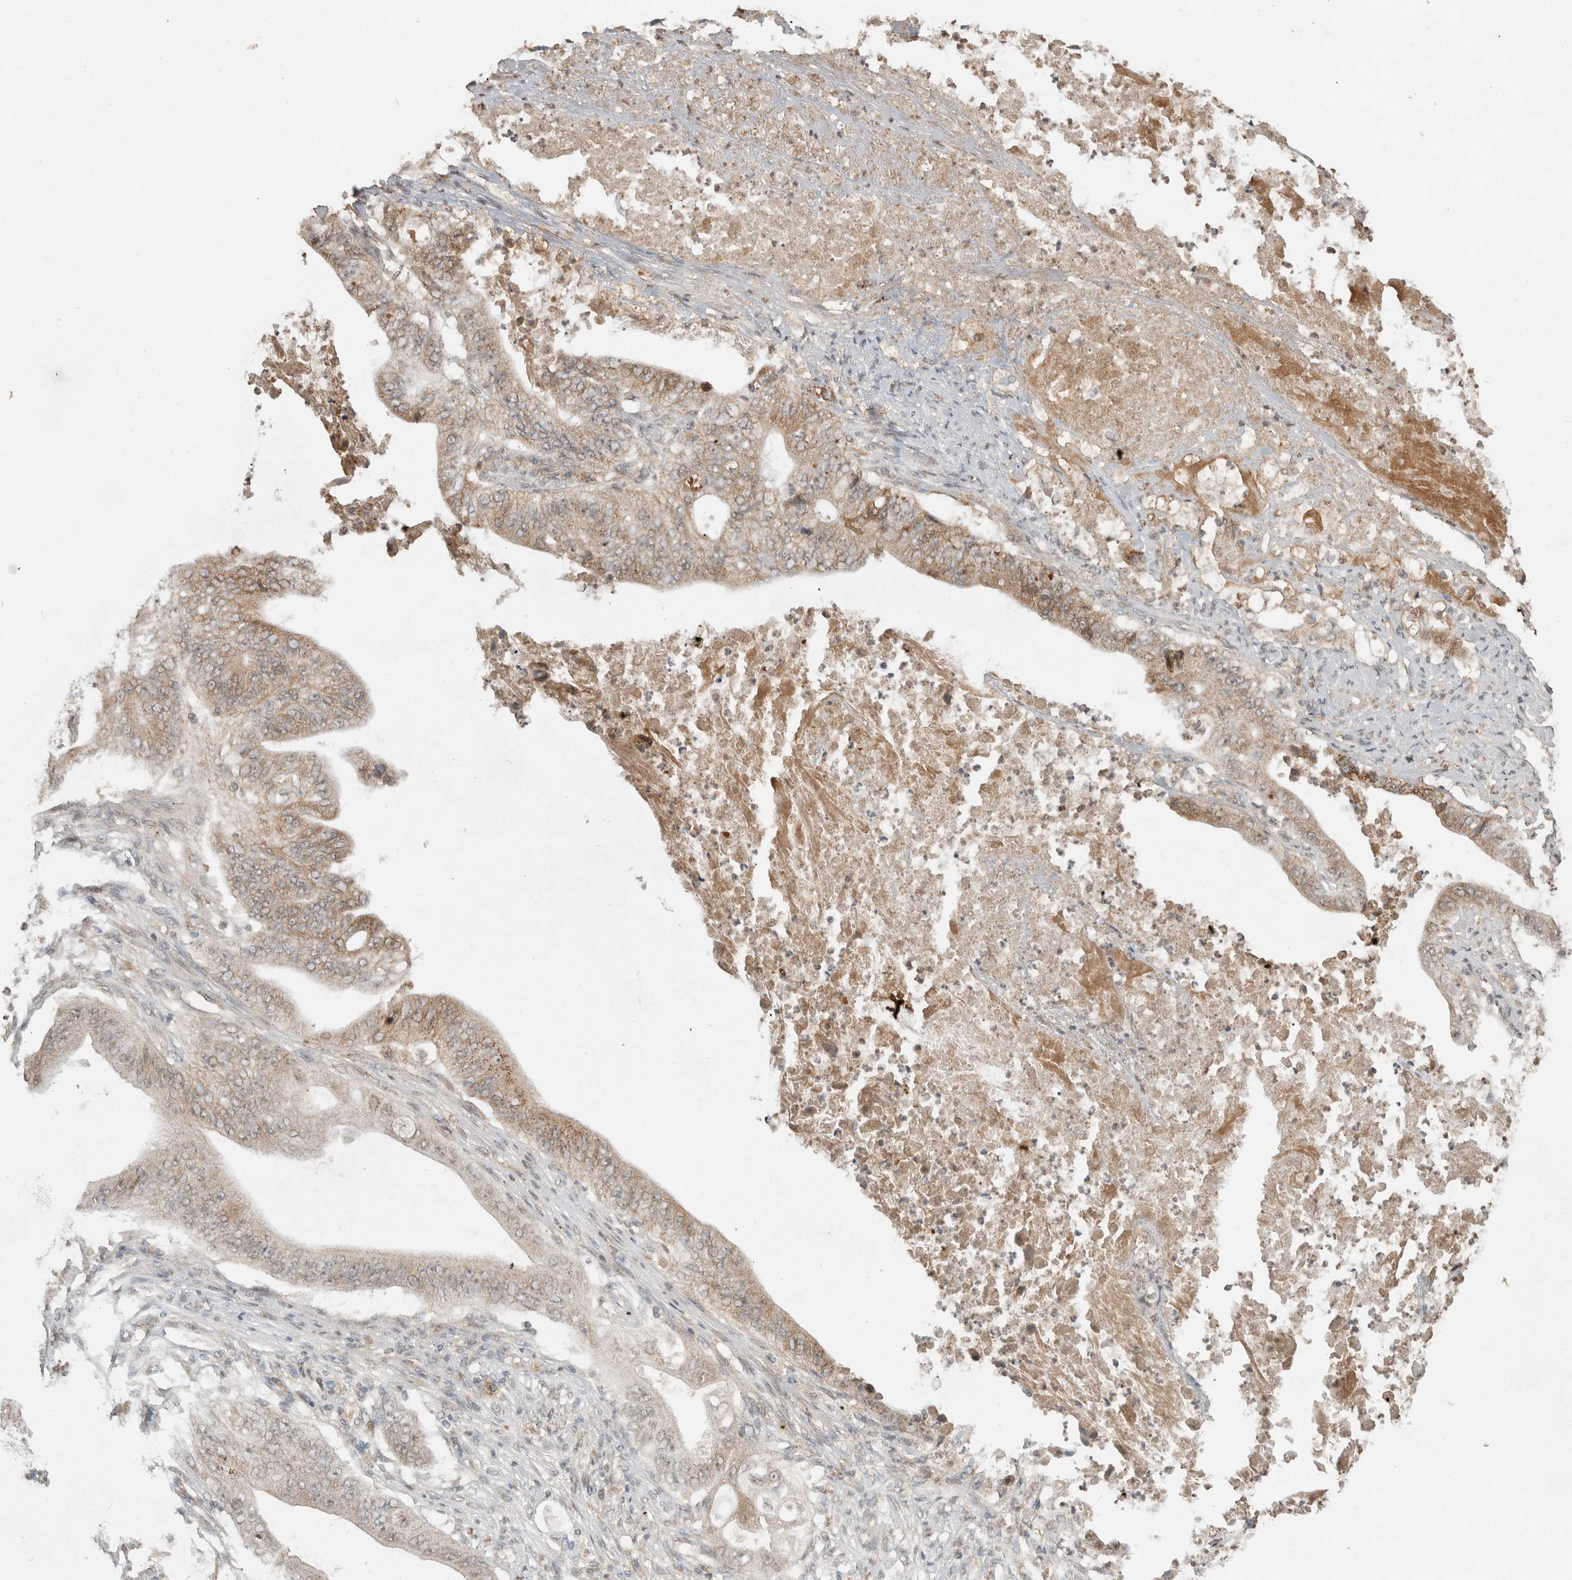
{"staining": {"intensity": "moderate", "quantity": "25%-75%", "location": "cytoplasmic/membranous"}, "tissue": "stomach cancer", "cell_type": "Tumor cells", "image_type": "cancer", "snomed": [{"axis": "morphology", "description": "Adenocarcinoma, NOS"}, {"axis": "topography", "description": "Stomach"}], "caption": "Protein expression analysis of stomach cancer (adenocarcinoma) shows moderate cytoplasmic/membranous staining in about 25%-75% of tumor cells.", "gene": "FAM3A", "patient": {"sex": "female", "age": 73}}